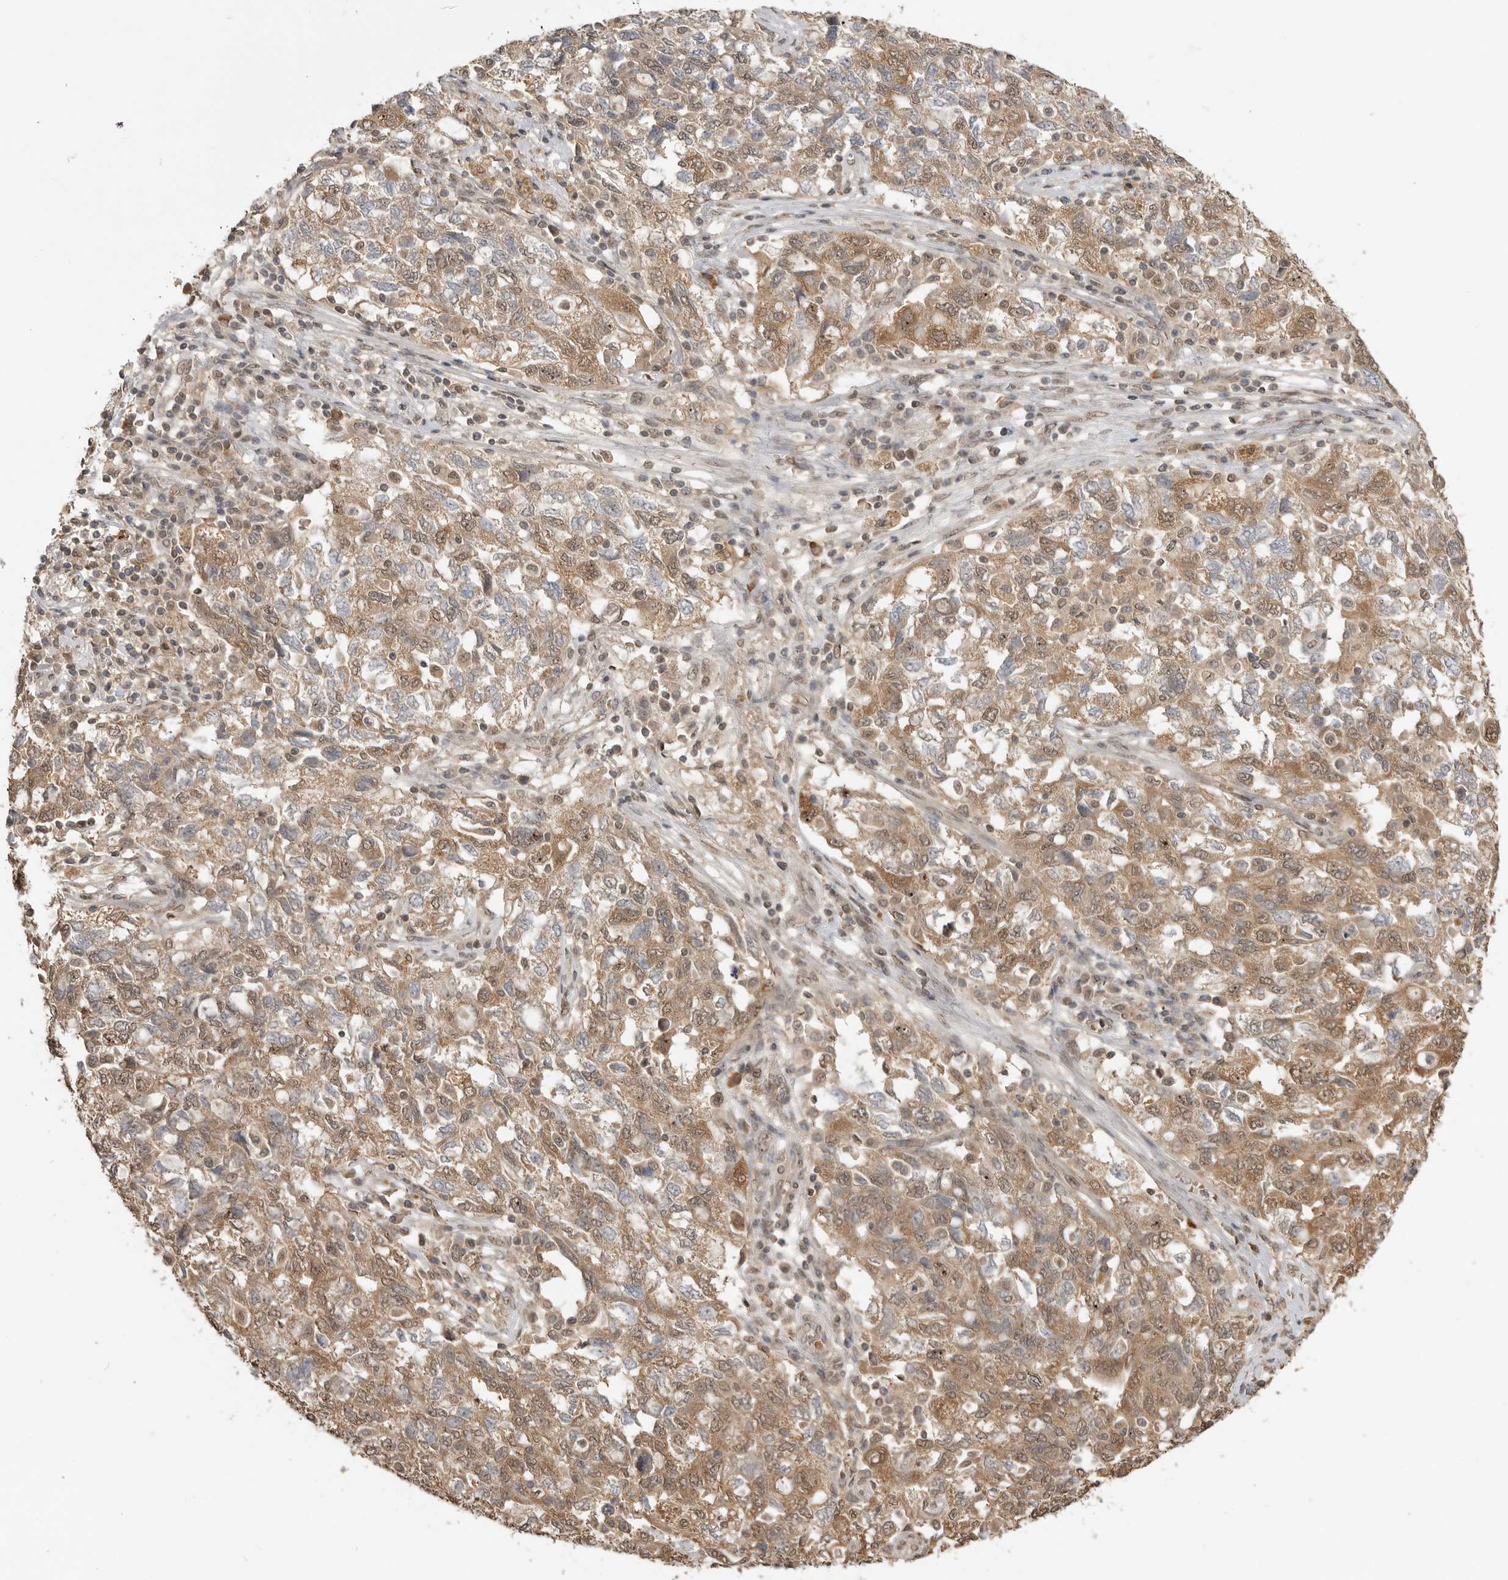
{"staining": {"intensity": "moderate", "quantity": ">75%", "location": "cytoplasmic/membranous,nuclear"}, "tissue": "ovarian cancer", "cell_type": "Tumor cells", "image_type": "cancer", "snomed": [{"axis": "morphology", "description": "Carcinoma, NOS"}, {"axis": "morphology", "description": "Cystadenocarcinoma, serous, NOS"}, {"axis": "topography", "description": "Ovary"}], "caption": "Immunohistochemical staining of human carcinoma (ovarian) shows medium levels of moderate cytoplasmic/membranous and nuclear protein positivity in about >75% of tumor cells. Nuclei are stained in blue.", "gene": "ASPSCR1", "patient": {"sex": "female", "age": 69}}